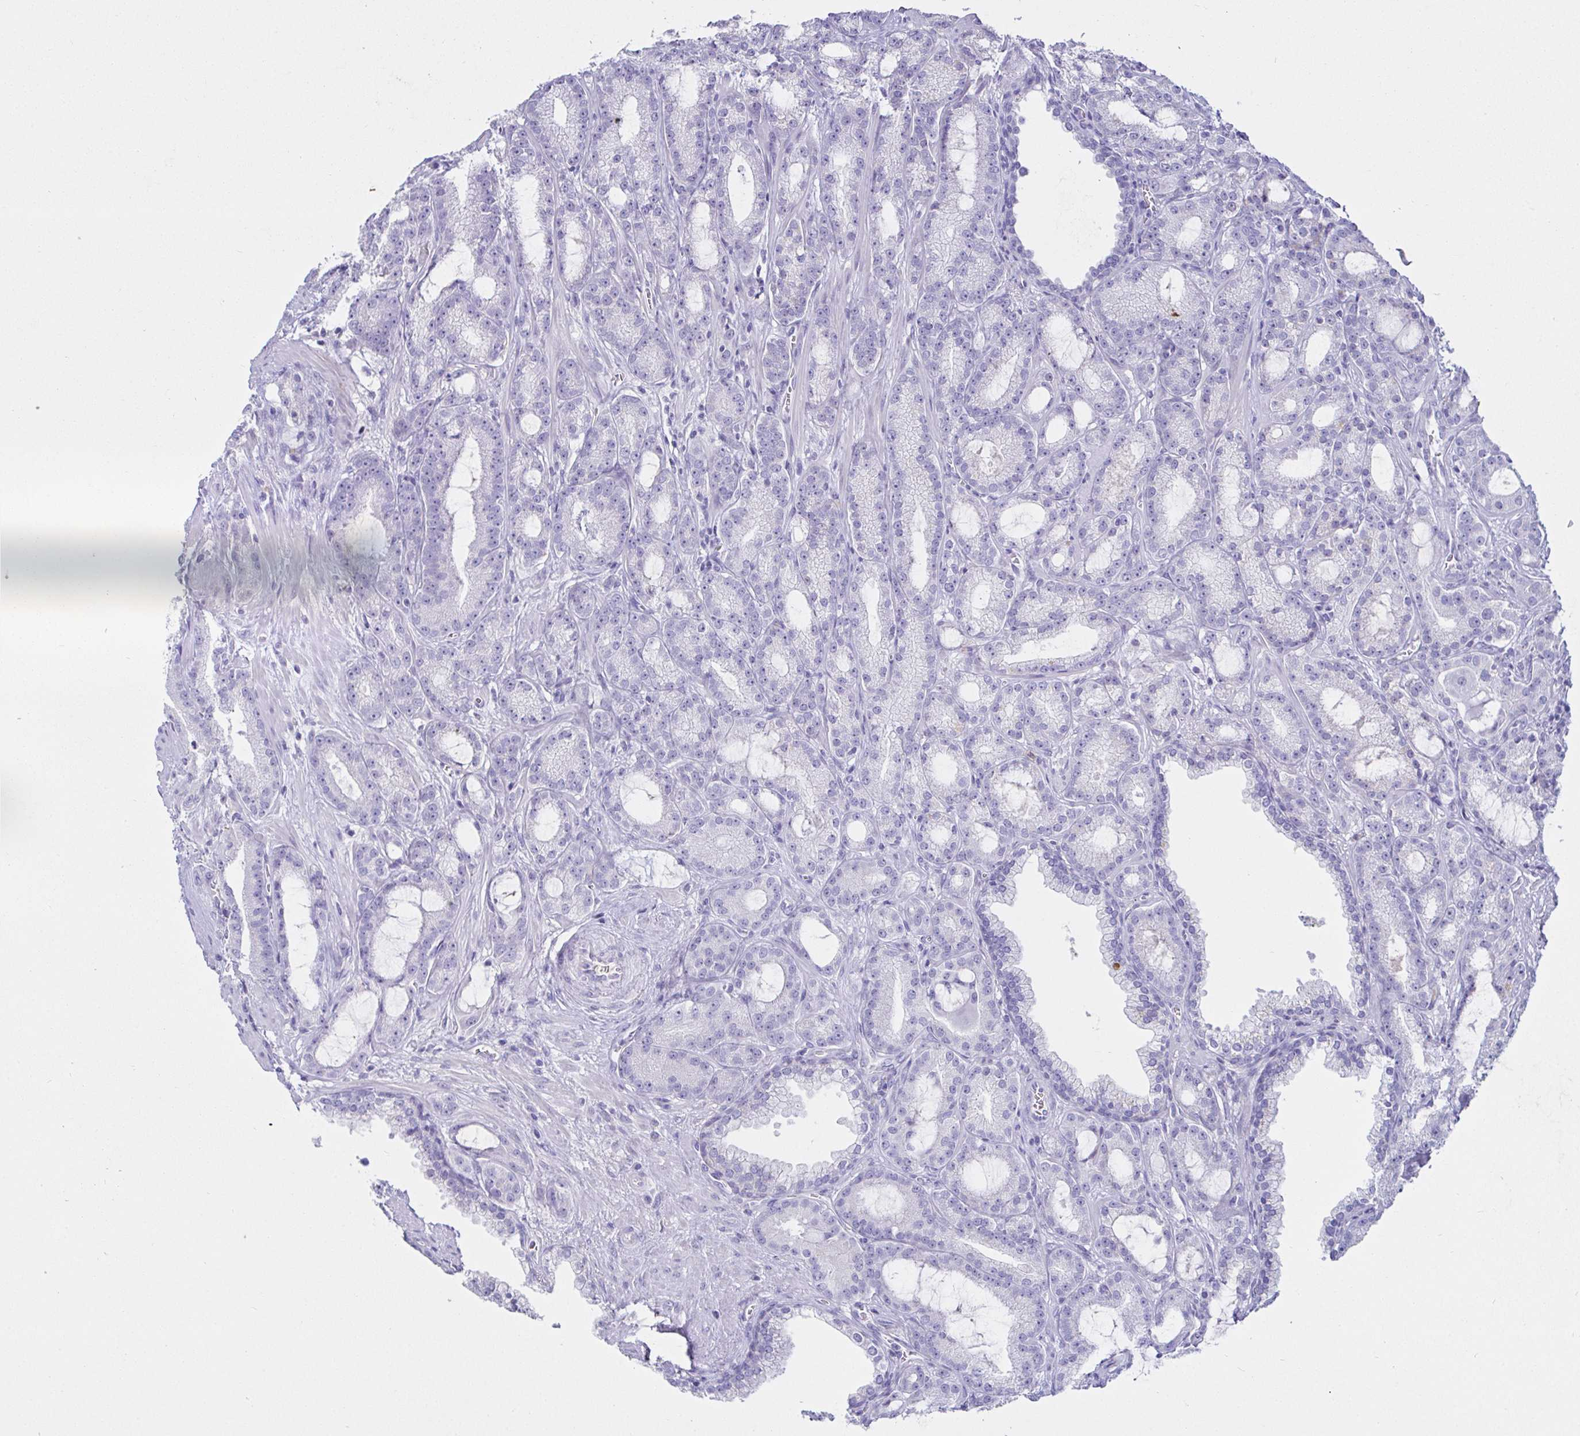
{"staining": {"intensity": "negative", "quantity": "none", "location": "none"}, "tissue": "prostate cancer", "cell_type": "Tumor cells", "image_type": "cancer", "snomed": [{"axis": "morphology", "description": "Adenocarcinoma, High grade"}, {"axis": "topography", "description": "Prostate"}], "caption": "There is no significant positivity in tumor cells of high-grade adenocarcinoma (prostate).", "gene": "SAA4", "patient": {"sex": "male", "age": 65}}